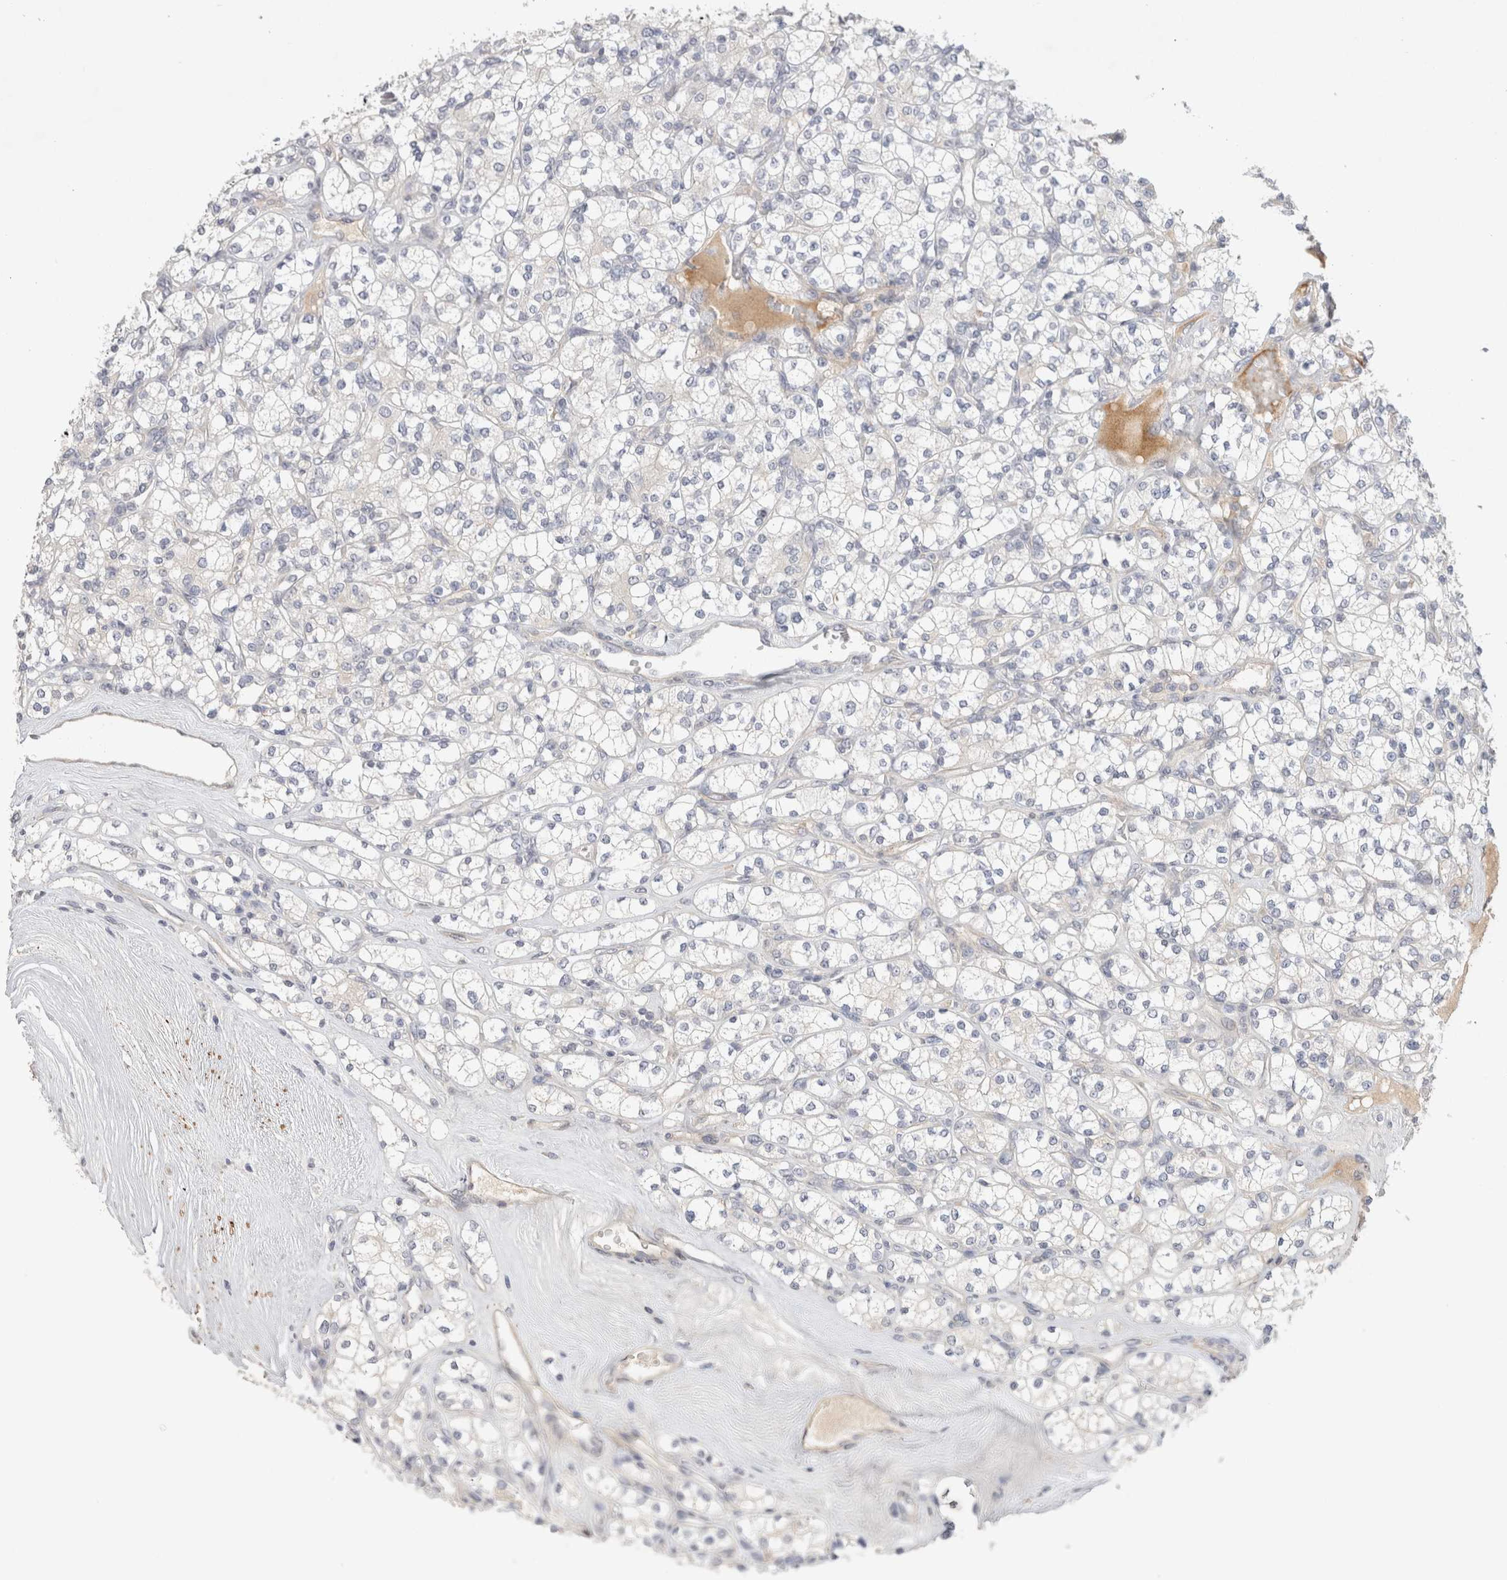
{"staining": {"intensity": "negative", "quantity": "none", "location": "none"}, "tissue": "renal cancer", "cell_type": "Tumor cells", "image_type": "cancer", "snomed": [{"axis": "morphology", "description": "Adenocarcinoma, NOS"}, {"axis": "topography", "description": "Kidney"}], "caption": "Tumor cells are negative for protein expression in human adenocarcinoma (renal). (Stains: DAB immunohistochemistry with hematoxylin counter stain, Microscopy: brightfield microscopy at high magnification).", "gene": "BZW2", "patient": {"sex": "male", "age": 77}}